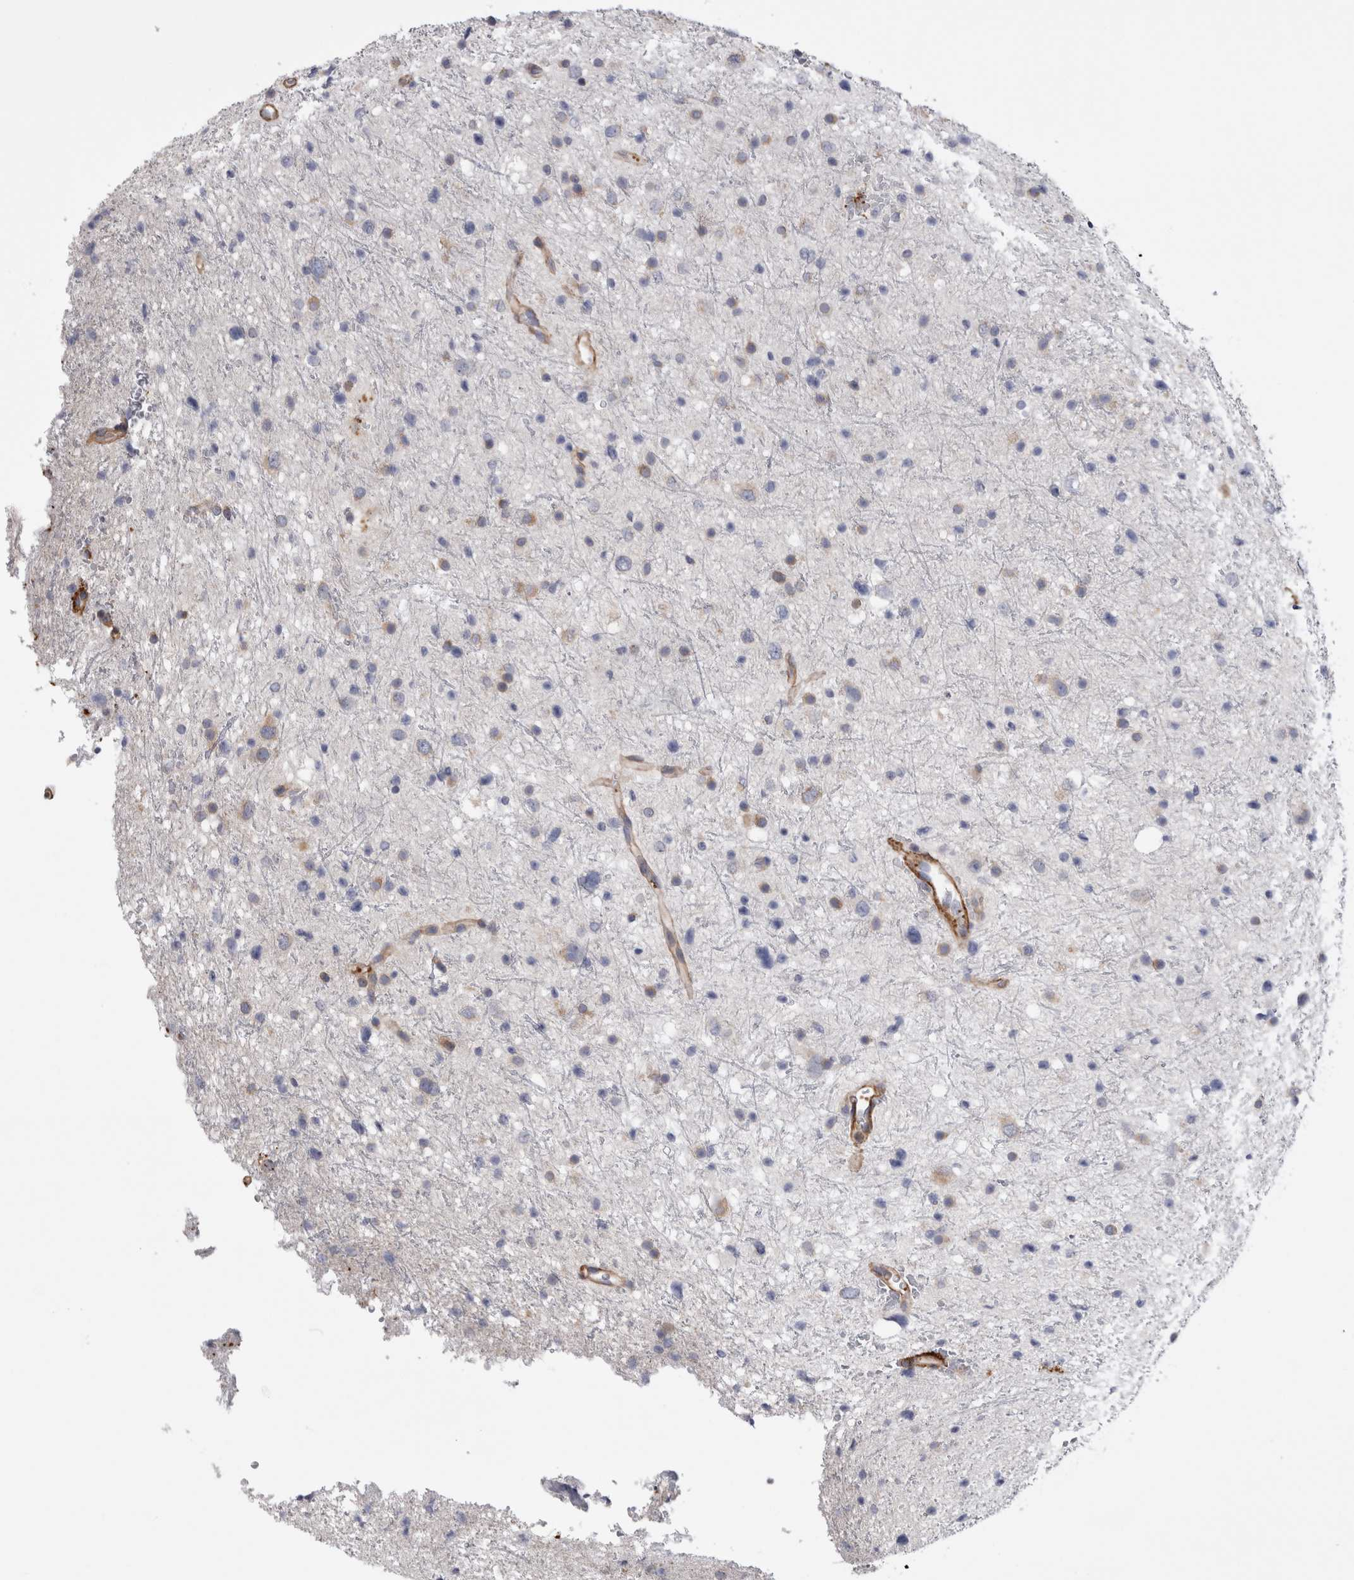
{"staining": {"intensity": "negative", "quantity": "none", "location": "none"}, "tissue": "glioma", "cell_type": "Tumor cells", "image_type": "cancer", "snomed": [{"axis": "morphology", "description": "Glioma, malignant, Low grade"}, {"axis": "topography", "description": "Brain"}], "caption": "Human malignant glioma (low-grade) stained for a protein using immunohistochemistry displays no staining in tumor cells.", "gene": "EPRS1", "patient": {"sex": "female", "age": 37}}